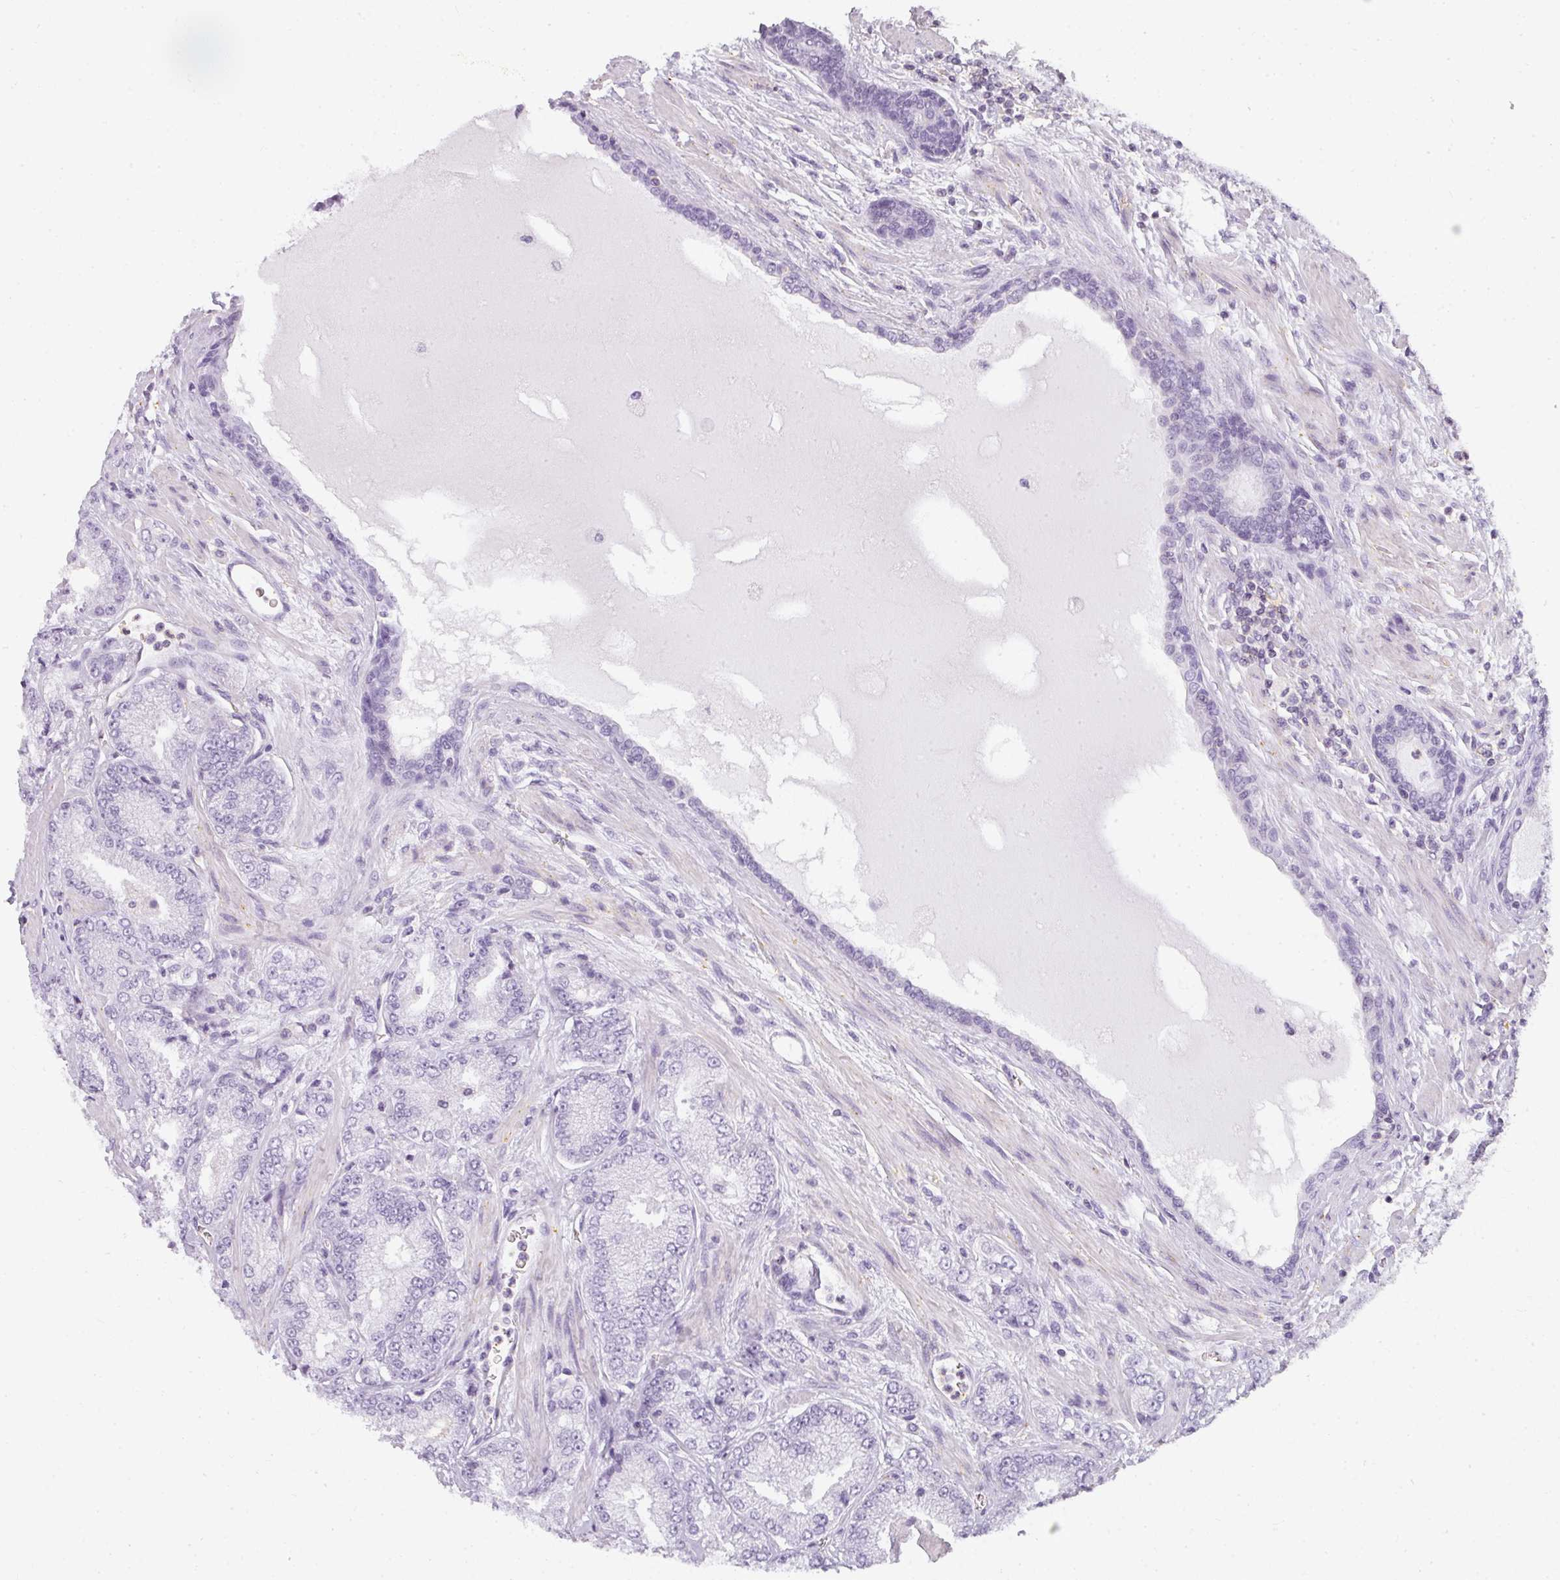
{"staining": {"intensity": "negative", "quantity": "none", "location": "none"}, "tissue": "prostate cancer", "cell_type": "Tumor cells", "image_type": "cancer", "snomed": [{"axis": "morphology", "description": "Adenocarcinoma, High grade"}, {"axis": "topography", "description": "Prostate"}], "caption": "This micrograph is of prostate cancer stained with immunohistochemistry to label a protein in brown with the nuclei are counter-stained blue. There is no expression in tumor cells.", "gene": "TMEM42", "patient": {"sex": "male", "age": 68}}